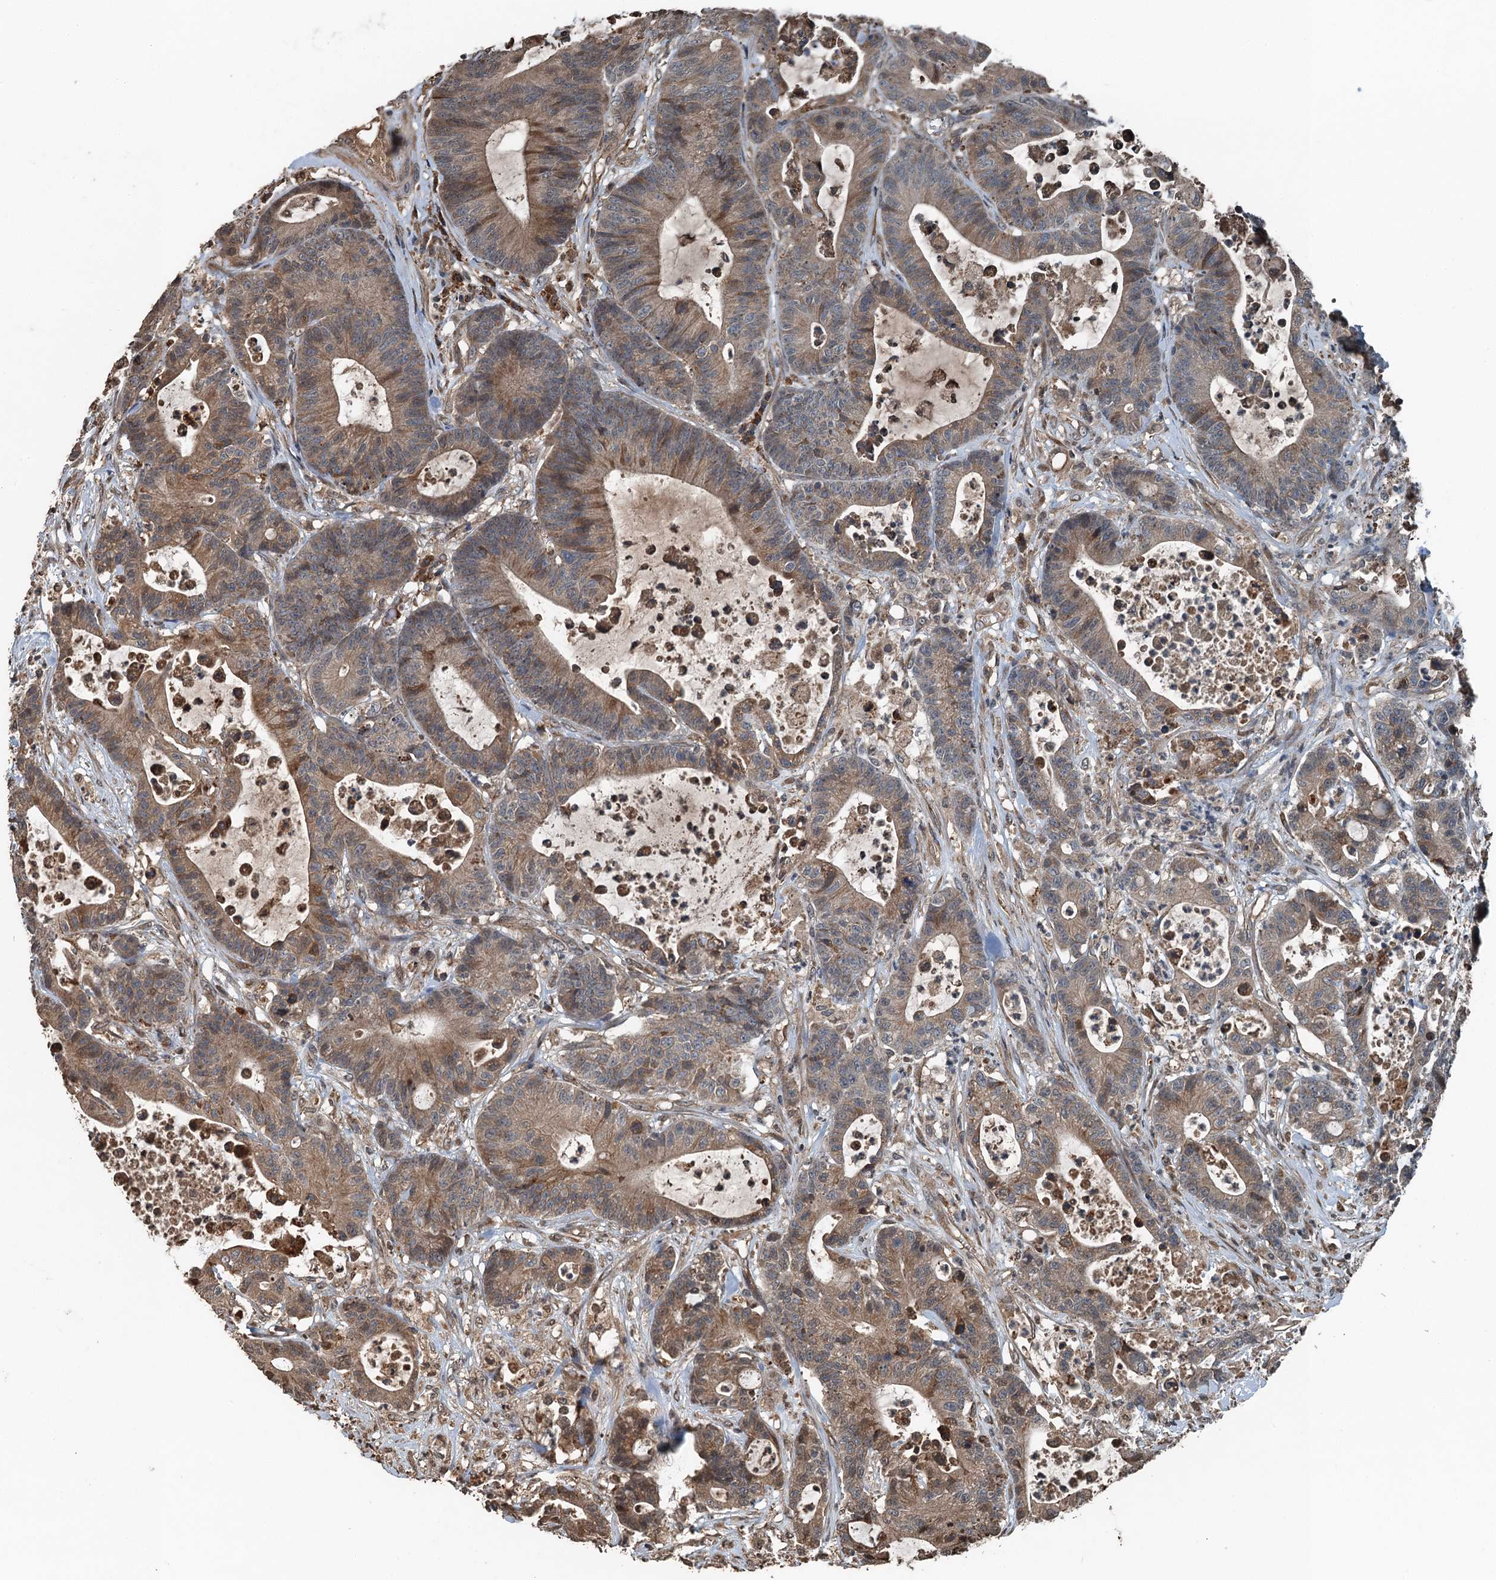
{"staining": {"intensity": "moderate", "quantity": ">75%", "location": "cytoplasmic/membranous"}, "tissue": "colorectal cancer", "cell_type": "Tumor cells", "image_type": "cancer", "snomed": [{"axis": "morphology", "description": "Adenocarcinoma, NOS"}, {"axis": "topography", "description": "Colon"}], "caption": "Human adenocarcinoma (colorectal) stained with a protein marker reveals moderate staining in tumor cells.", "gene": "TCTN1", "patient": {"sex": "female", "age": 84}}